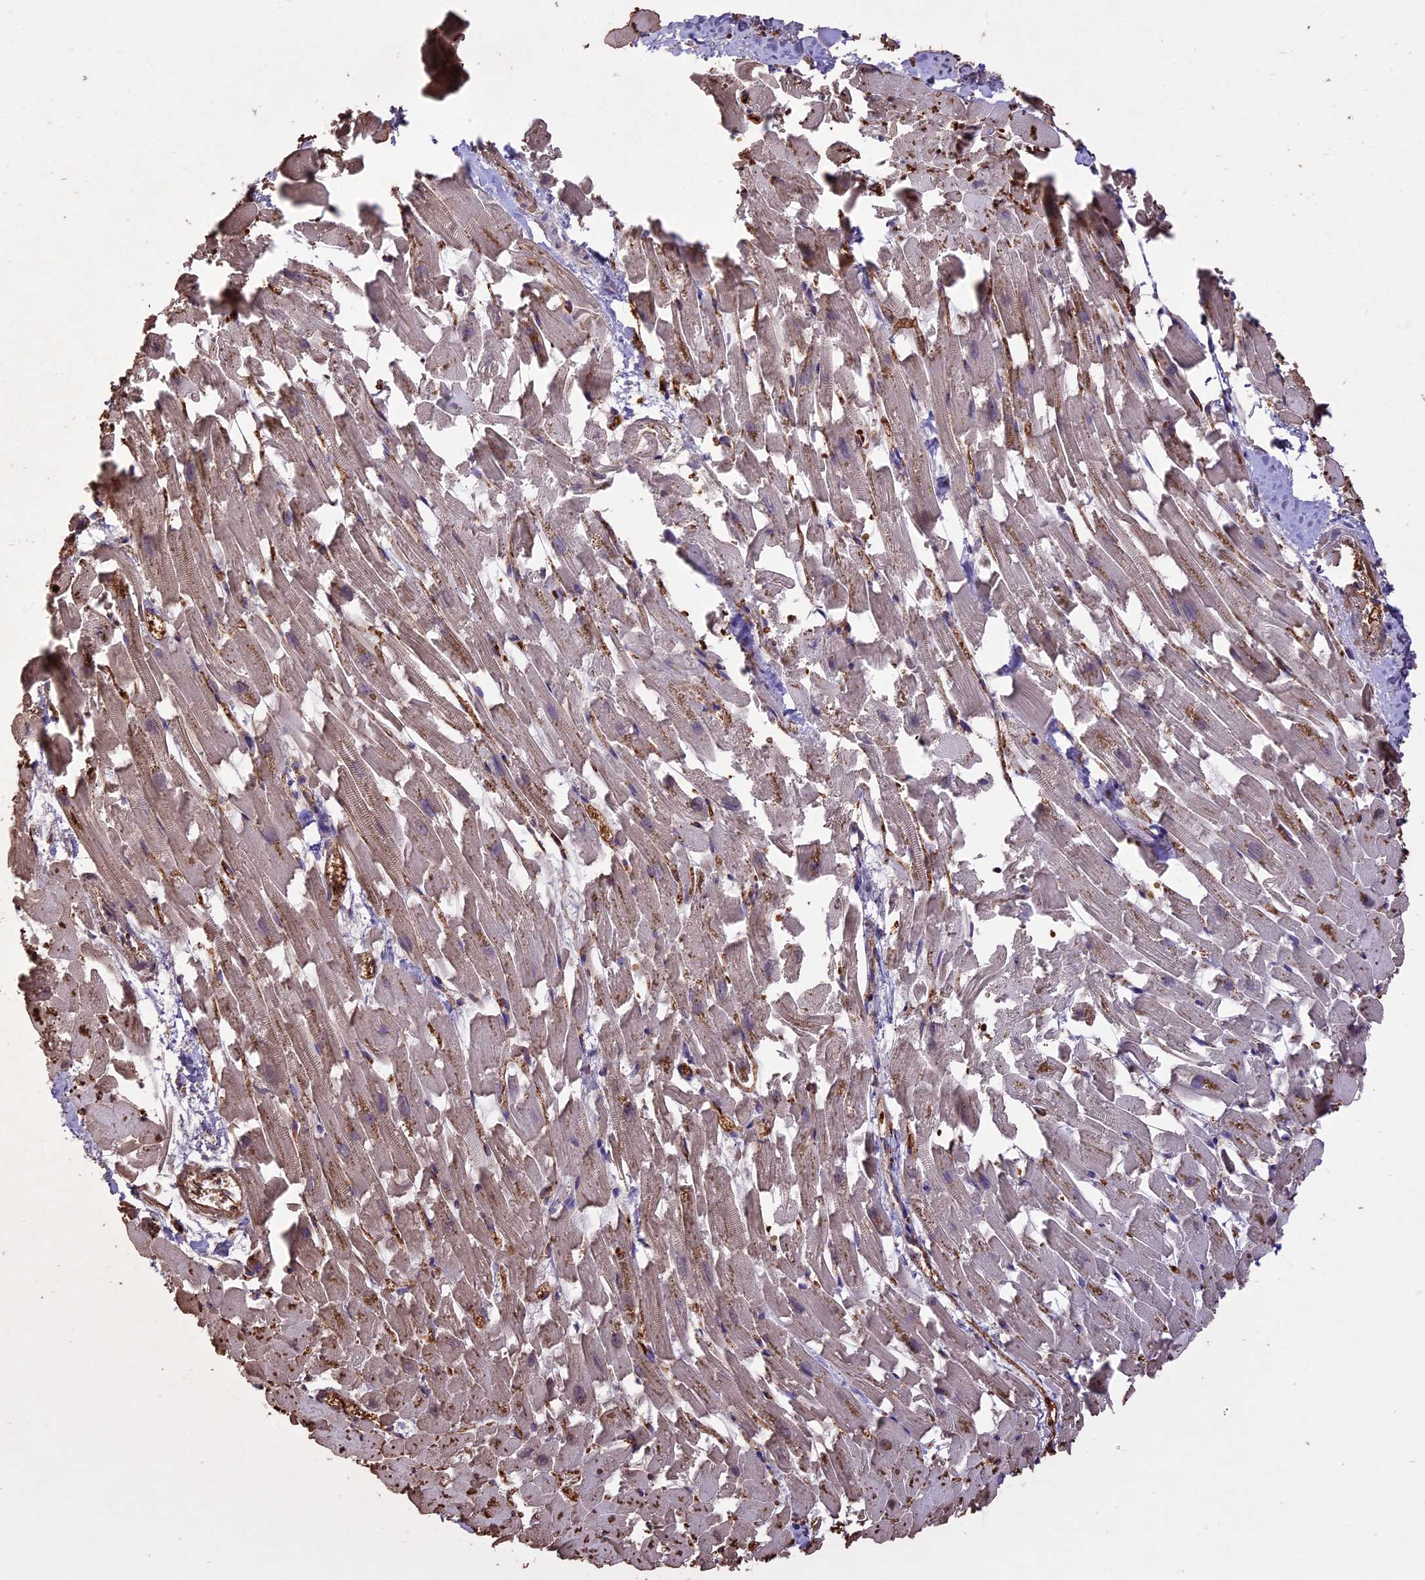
{"staining": {"intensity": "moderate", "quantity": "25%-75%", "location": "cytoplasmic/membranous"}, "tissue": "heart muscle", "cell_type": "Cardiomyocytes", "image_type": "normal", "snomed": [{"axis": "morphology", "description": "Normal tissue, NOS"}, {"axis": "topography", "description": "Heart"}], "caption": "An immunohistochemistry image of unremarkable tissue is shown. Protein staining in brown highlights moderate cytoplasmic/membranous positivity in heart muscle within cardiomyocytes. The protein of interest is stained brown, and the nuclei are stained in blue (DAB (3,3'-diaminobenzidine) IHC with brightfield microscopy, high magnification).", "gene": "TTC4", "patient": {"sex": "female", "age": 64}}